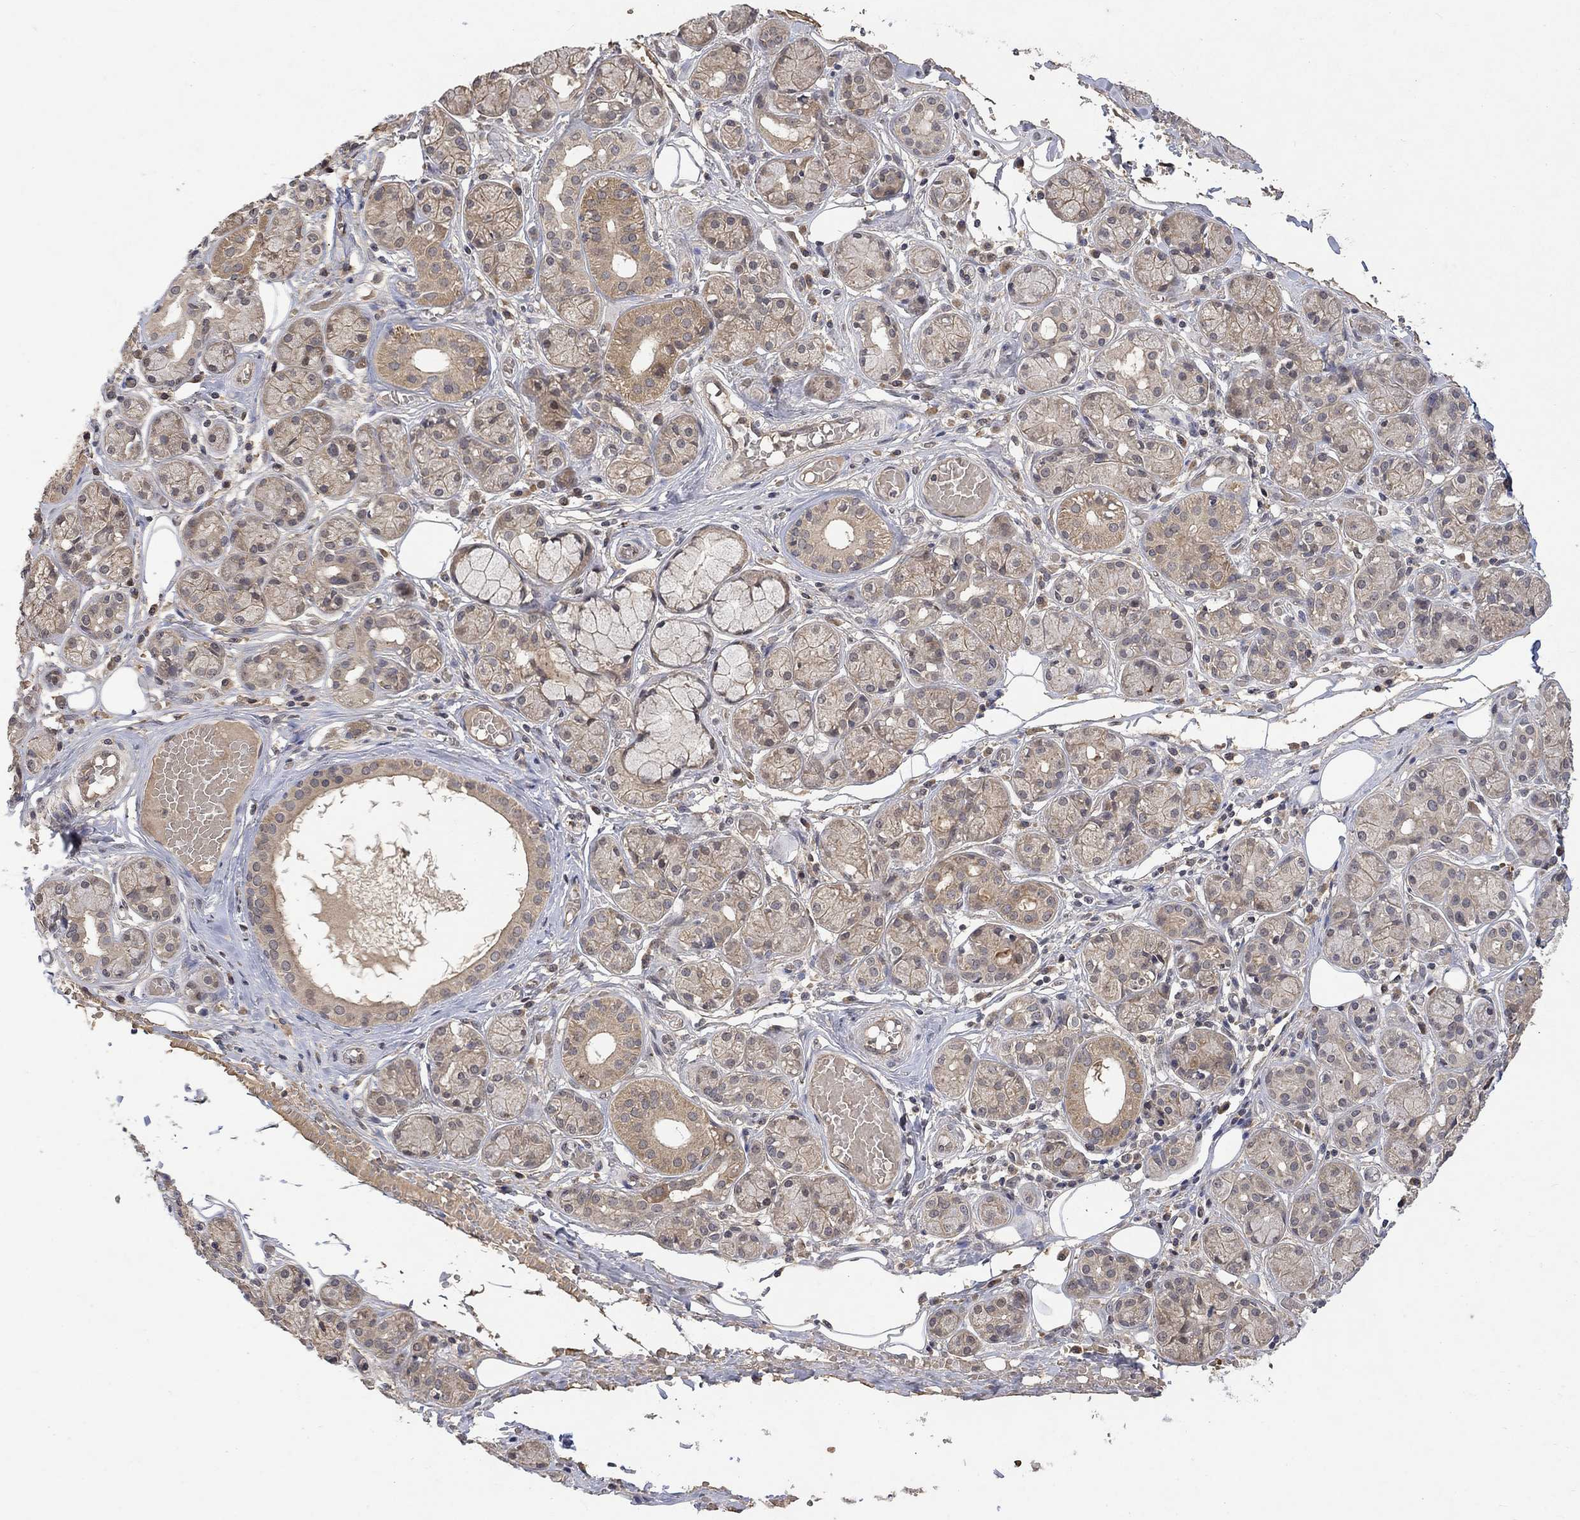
{"staining": {"intensity": "weak", "quantity": ">75%", "location": "cytoplasmic/membranous"}, "tissue": "salivary gland", "cell_type": "Glandular cells", "image_type": "normal", "snomed": [{"axis": "morphology", "description": "Normal tissue, NOS"}, {"axis": "topography", "description": "Salivary gland"}, {"axis": "topography", "description": "Peripheral nerve tissue"}], "caption": "Immunohistochemical staining of unremarkable salivary gland exhibits low levels of weak cytoplasmic/membranous expression in approximately >75% of glandular cells.", "gene": "GRIN2D", "patient": {"sex": "male", "age": 71}}